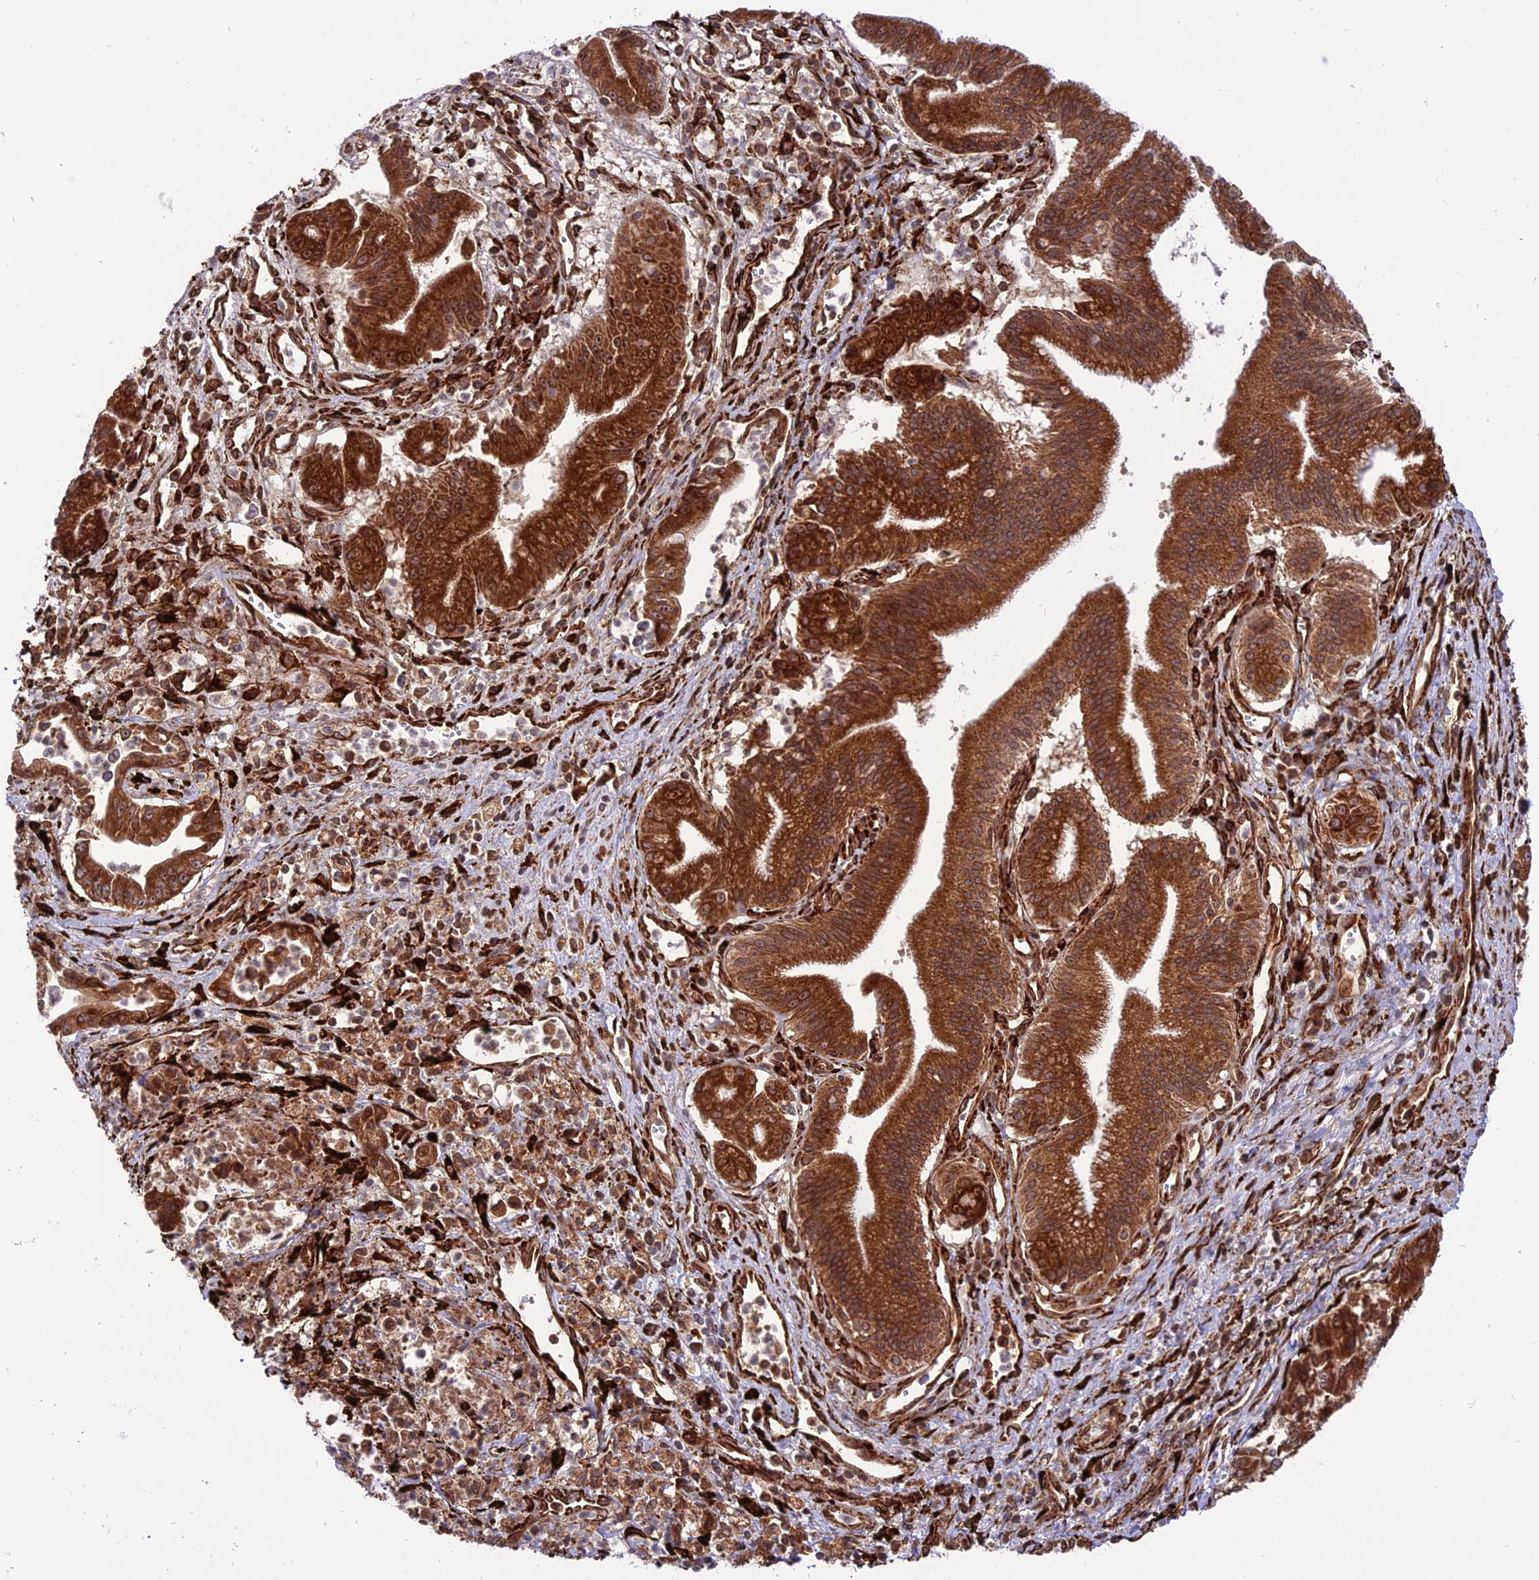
{"staining": {"intensity": "strong", "quantity": ">75%", "location": "cytoplasmic/membranous,nuclear"}, "tissue": "pancreatic cancer", "cell_type": "Tumor cells", "image_type": "cancer", "snomed": [{"axis": "morphology", "description": "Adenocarcinoma, NOS"}, {"axis": "topography", "description": "Pancreas"}], "caption": "Pancreatic cancer stained with immunohistochemistry displays strong cytoplasmic/membranous and nuclear expression in approximately >75% of tumor cells. The staining is performed using DAB brown chromogen to label protein expression. The nuclei are counter-stained blue using hematoxylin.", "gene": "CRTAP", "patient": {"sex": "male", "age": 78}}